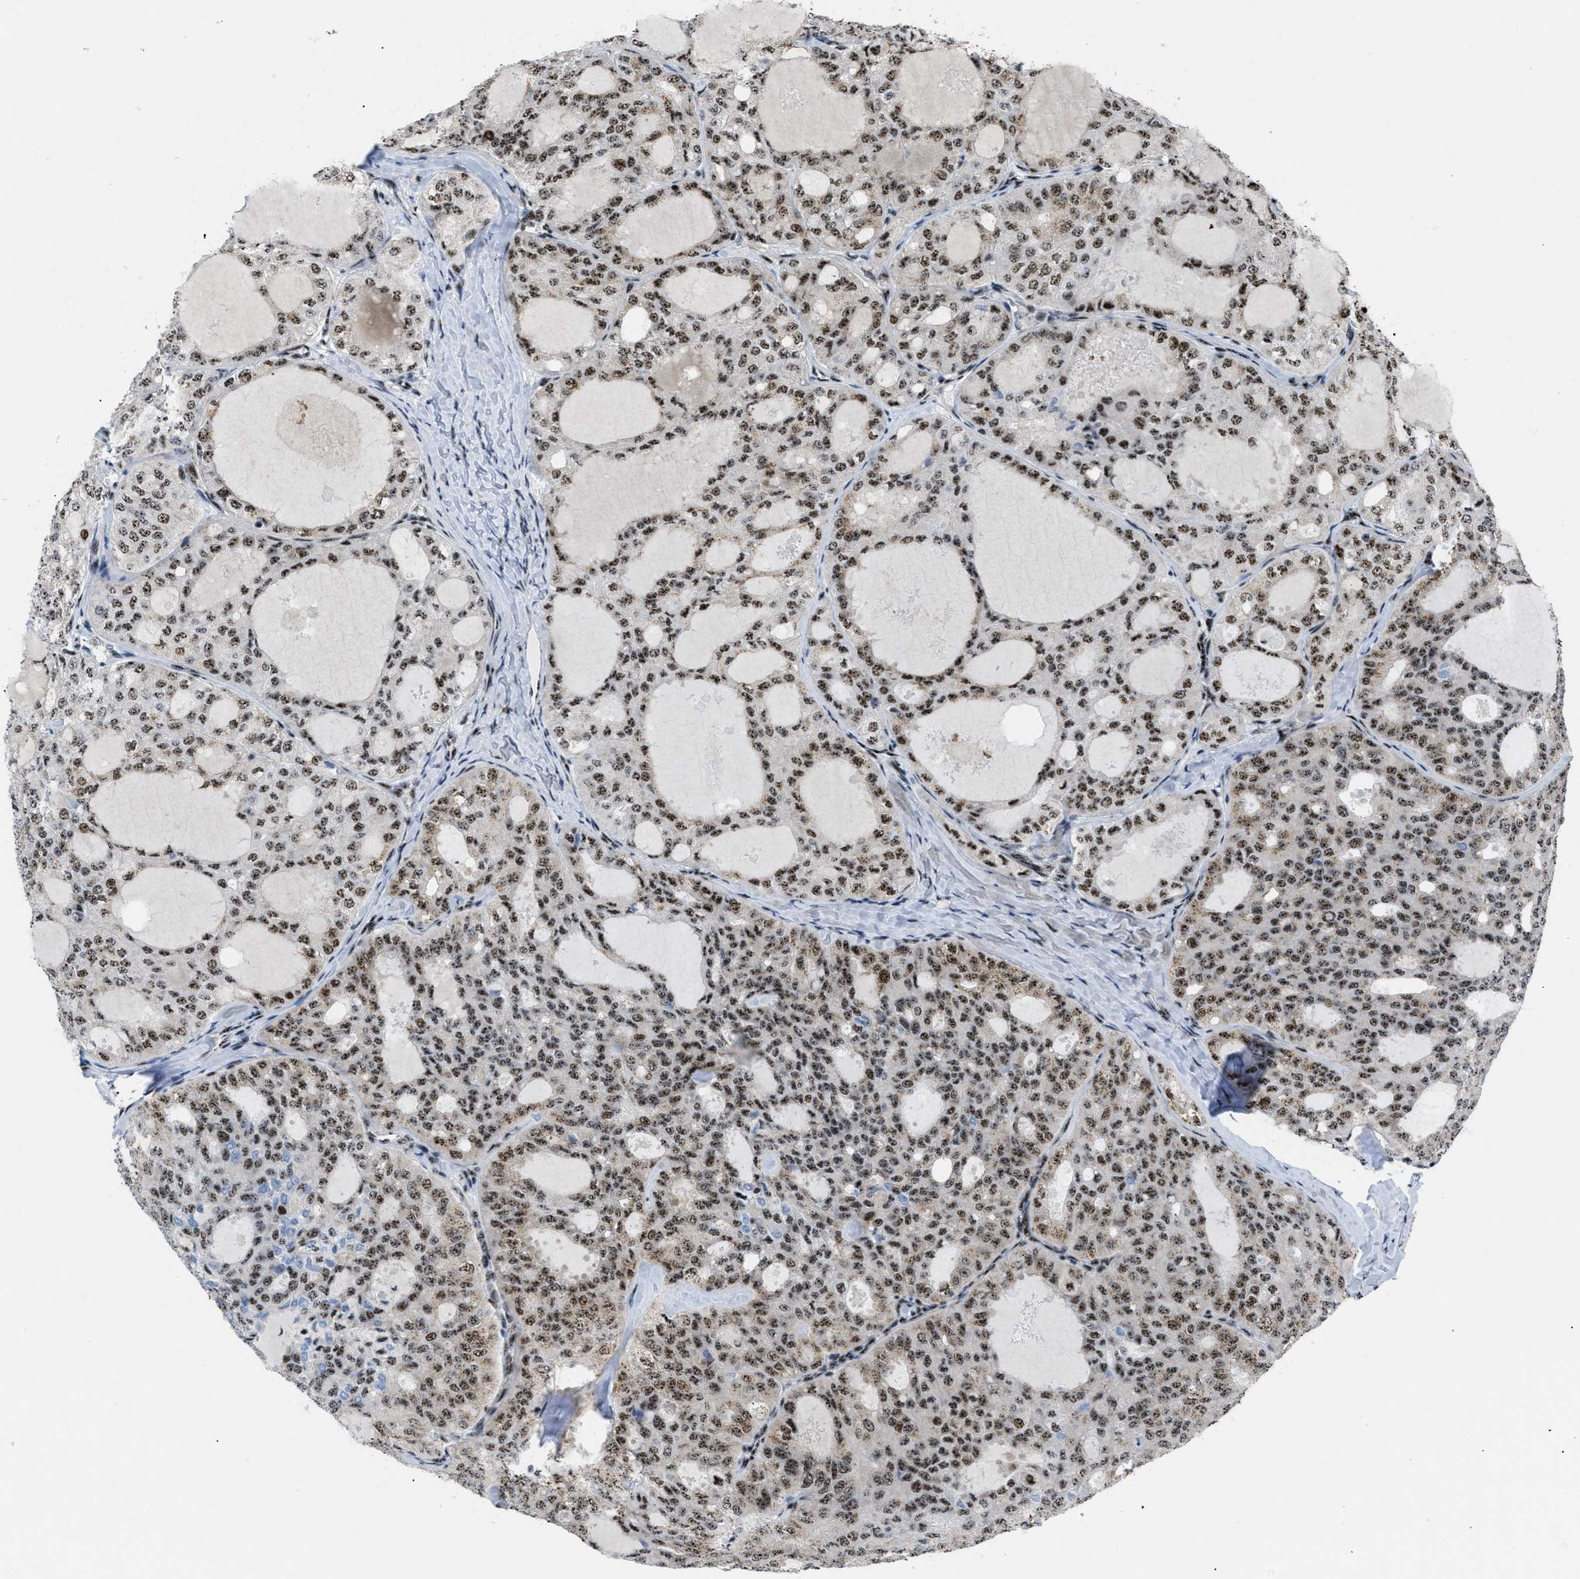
{"staining": {"intensity": "moderate", "quantity": ">75%", "location": "nuclear"}, "tissue": "thyroid cancer", "cell_type": "Tumor cells", "image_type": "cancer", "snomed": [{"axis": "morphology", "description": "Follicular adenoma carcinoma, NOS"}, {"axis": "topography", "description": "Thyroid gland"}], "caption": "Brown immunohistochemical staining in human thyroid cancer demonstrates moderate nuclear staining in about >75% of tumor cells.", "gene": "CDR2", "patient": {"sex": "male", "age": 75}}